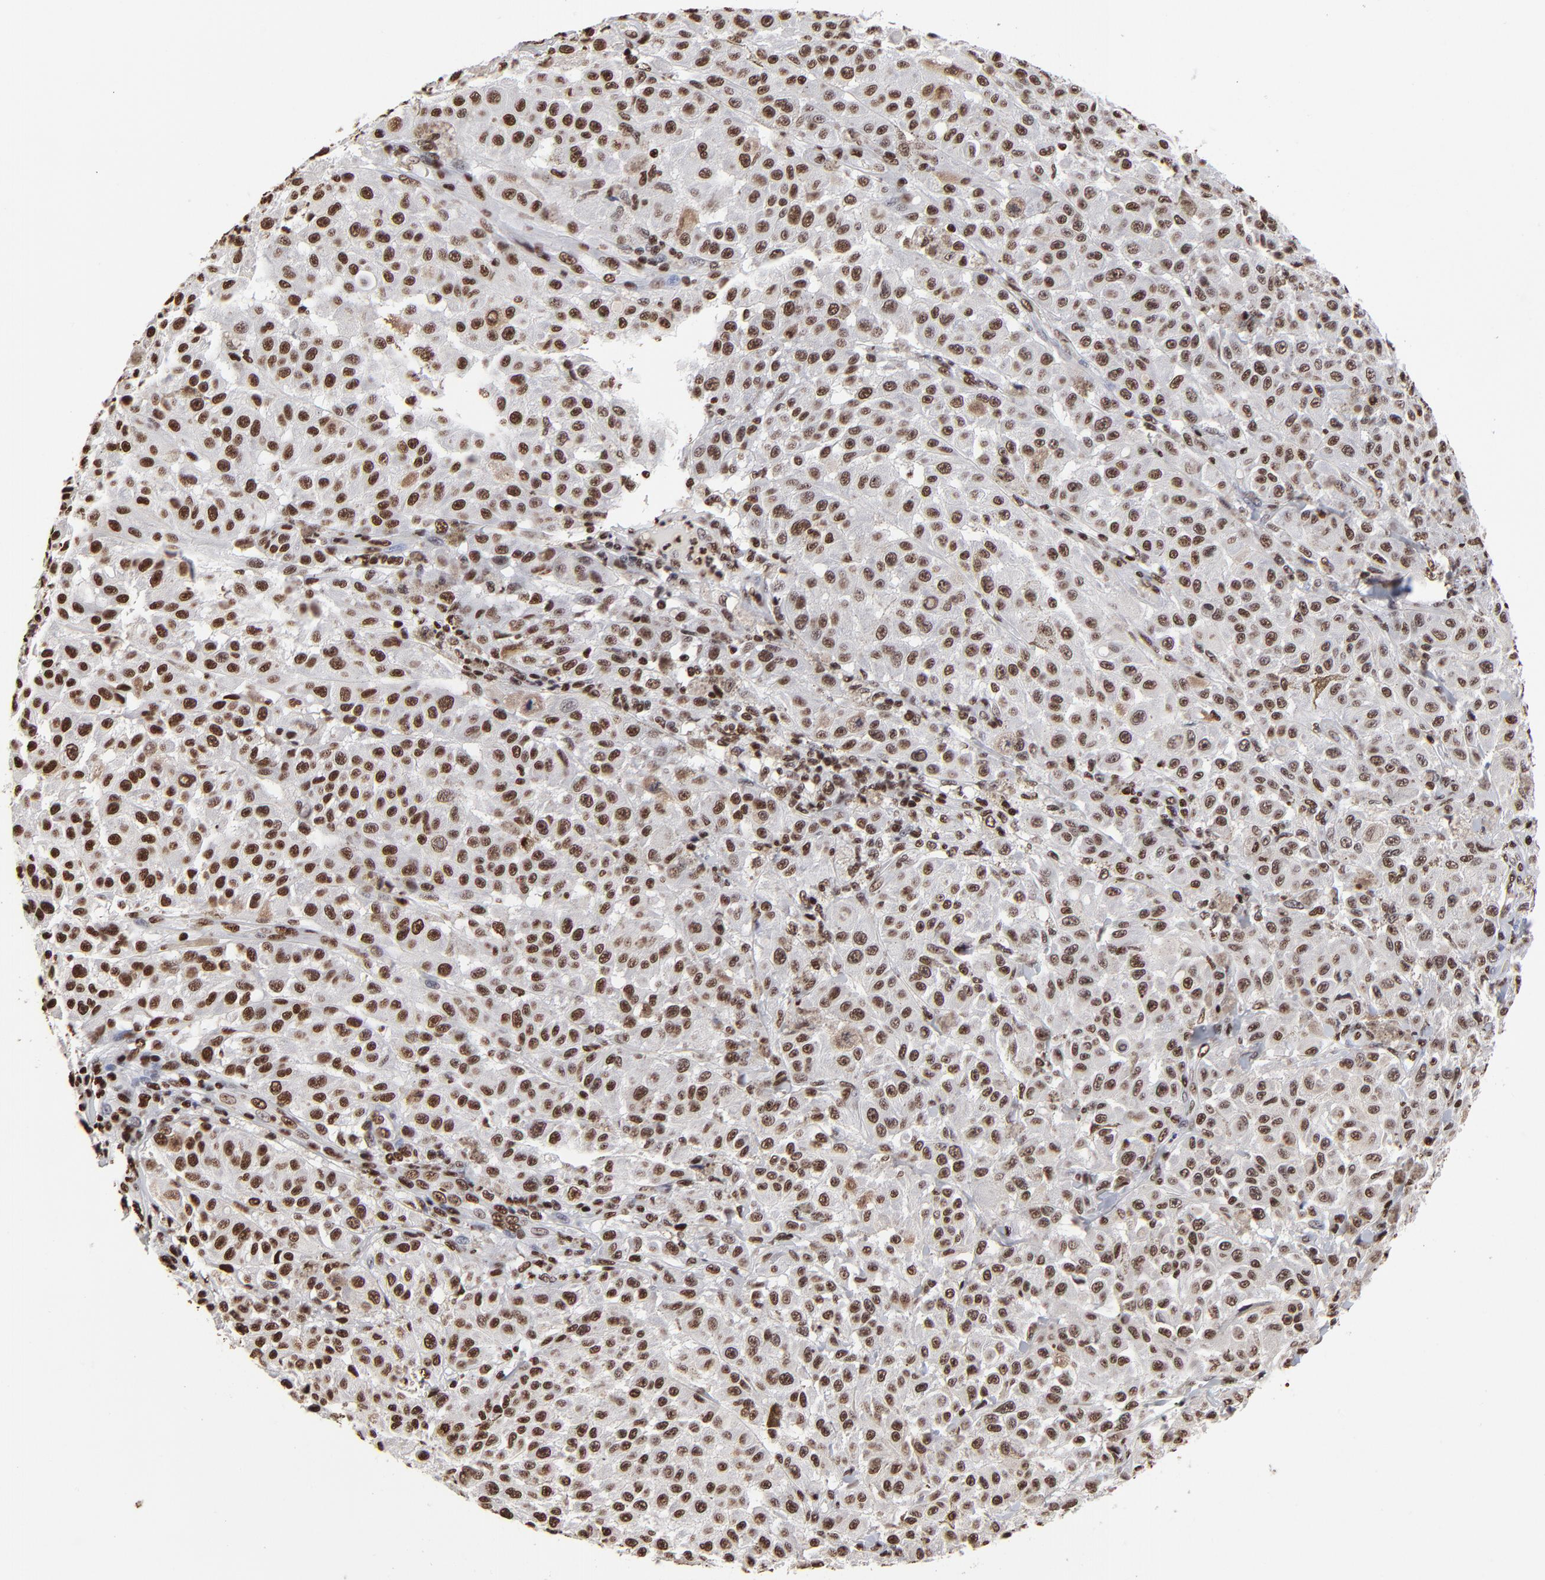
{"staining": {"intensity": "strong", "quantity": ">75%", "location": "nuclear"}, "tissue": "melanoma", "cell_type": "Tumor cells", "image_type": "cancer", "snomed": [{"axis": "morphology", "description": "Malignant melanoma, NOS"}, {"axis": "topography", "description": "Skin"}], "caption": "Immunohistochemistry (IHC) micrograph of human melanoma stained for a protein (brown), which exhibits high levels of strong nuclear staining in about >75% of tumor cells.", "gene": "ZNF544", "patient": {"sex": "female", "age": 64}}